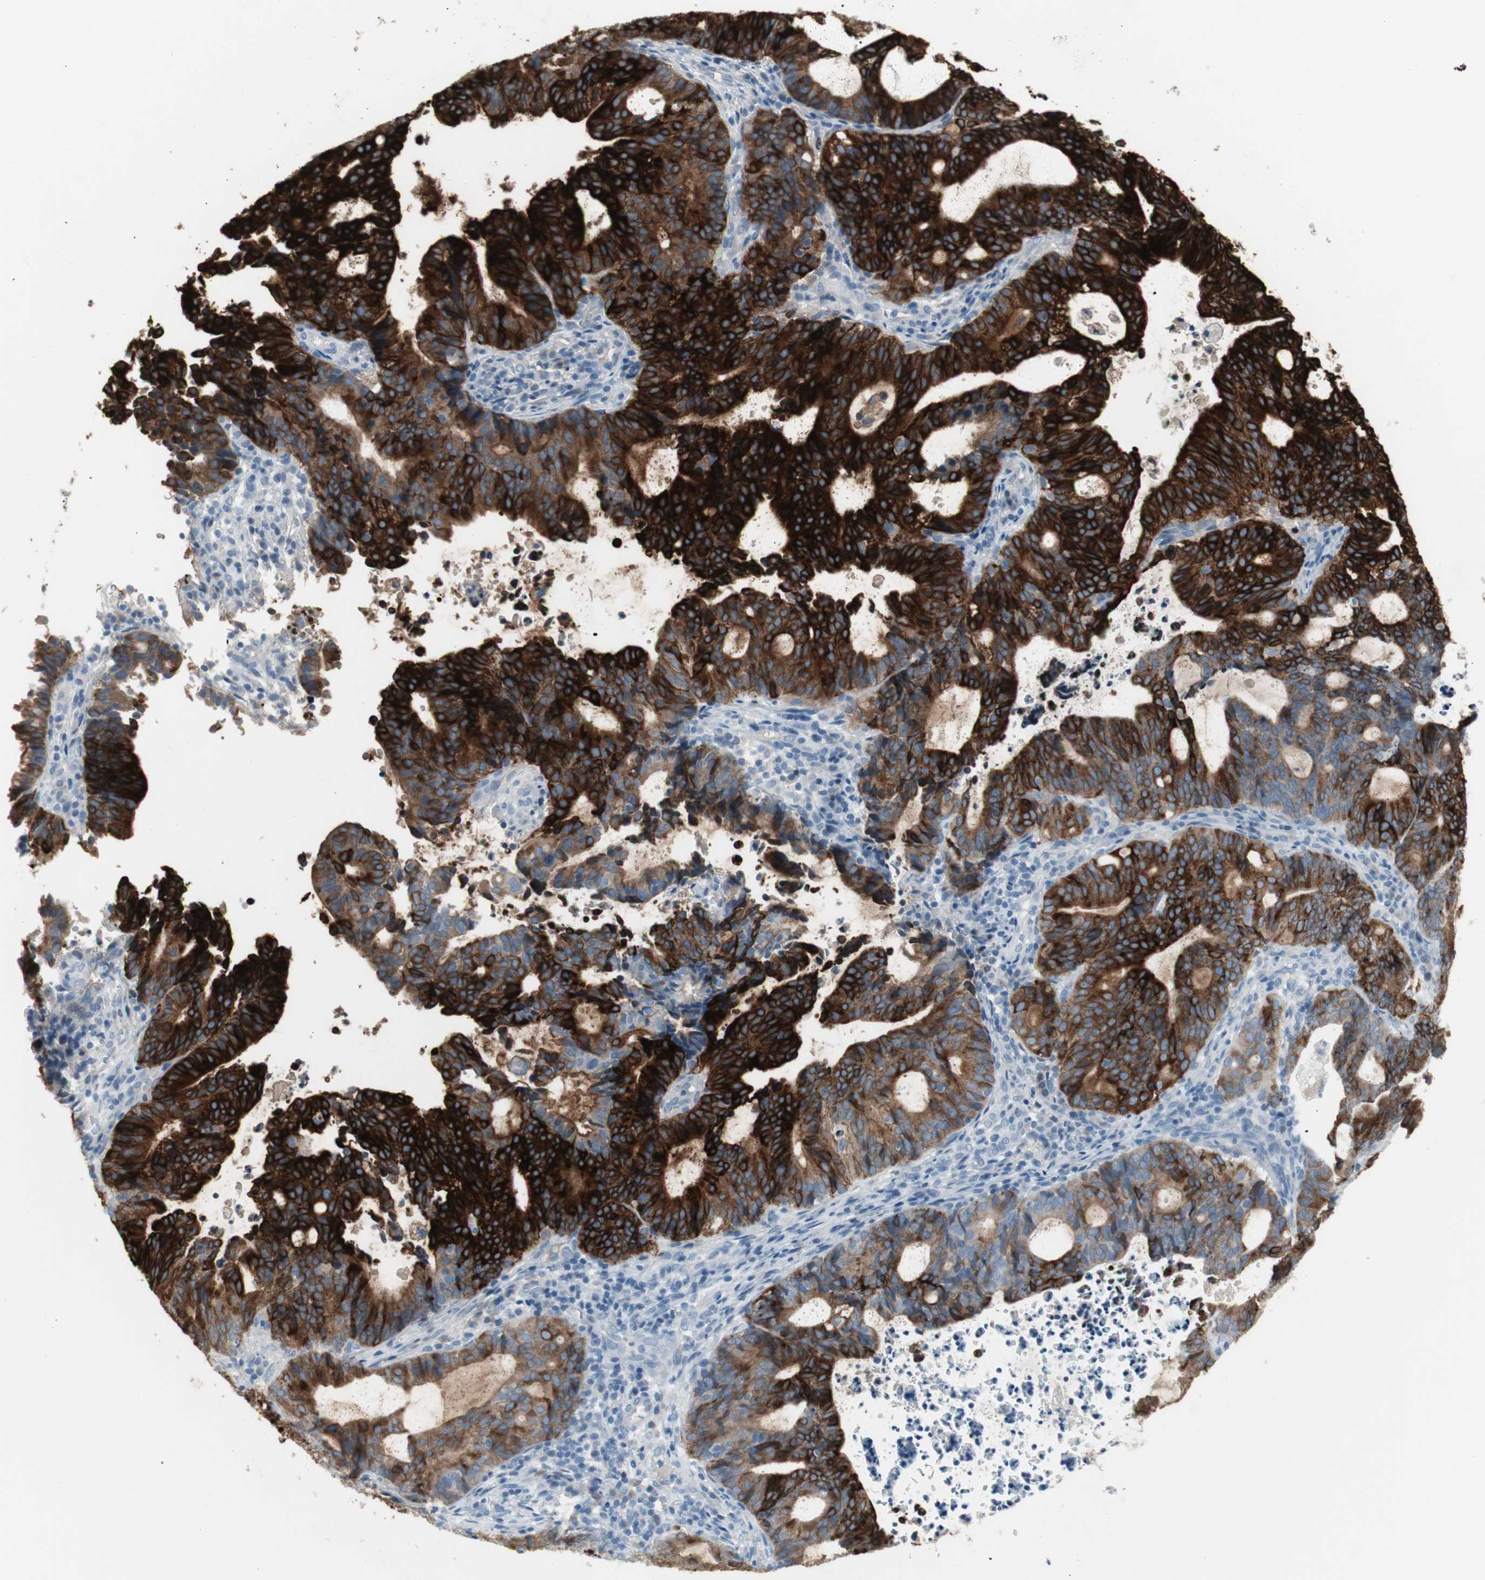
{"staining": {"intensity": "strong", "quantity": ">75%", "location": "cytoplasmic/membranous"}, "tissue": "endometrial cancer", "cell_type": "Tumor cells", "image_type": "cancer", "snomed": [{"axis": "morphology", "description": "Adenocarcinoma, NOS"}, {"axis": "topography", "description": "Uterus"}], "caption": "A brown stain highlights strong cytoplasmic/membranous positivity of a protein in endometrial cancer tumor cells.", "gene": "AGR2", "patient": {"sex": "female", "age": 83}}